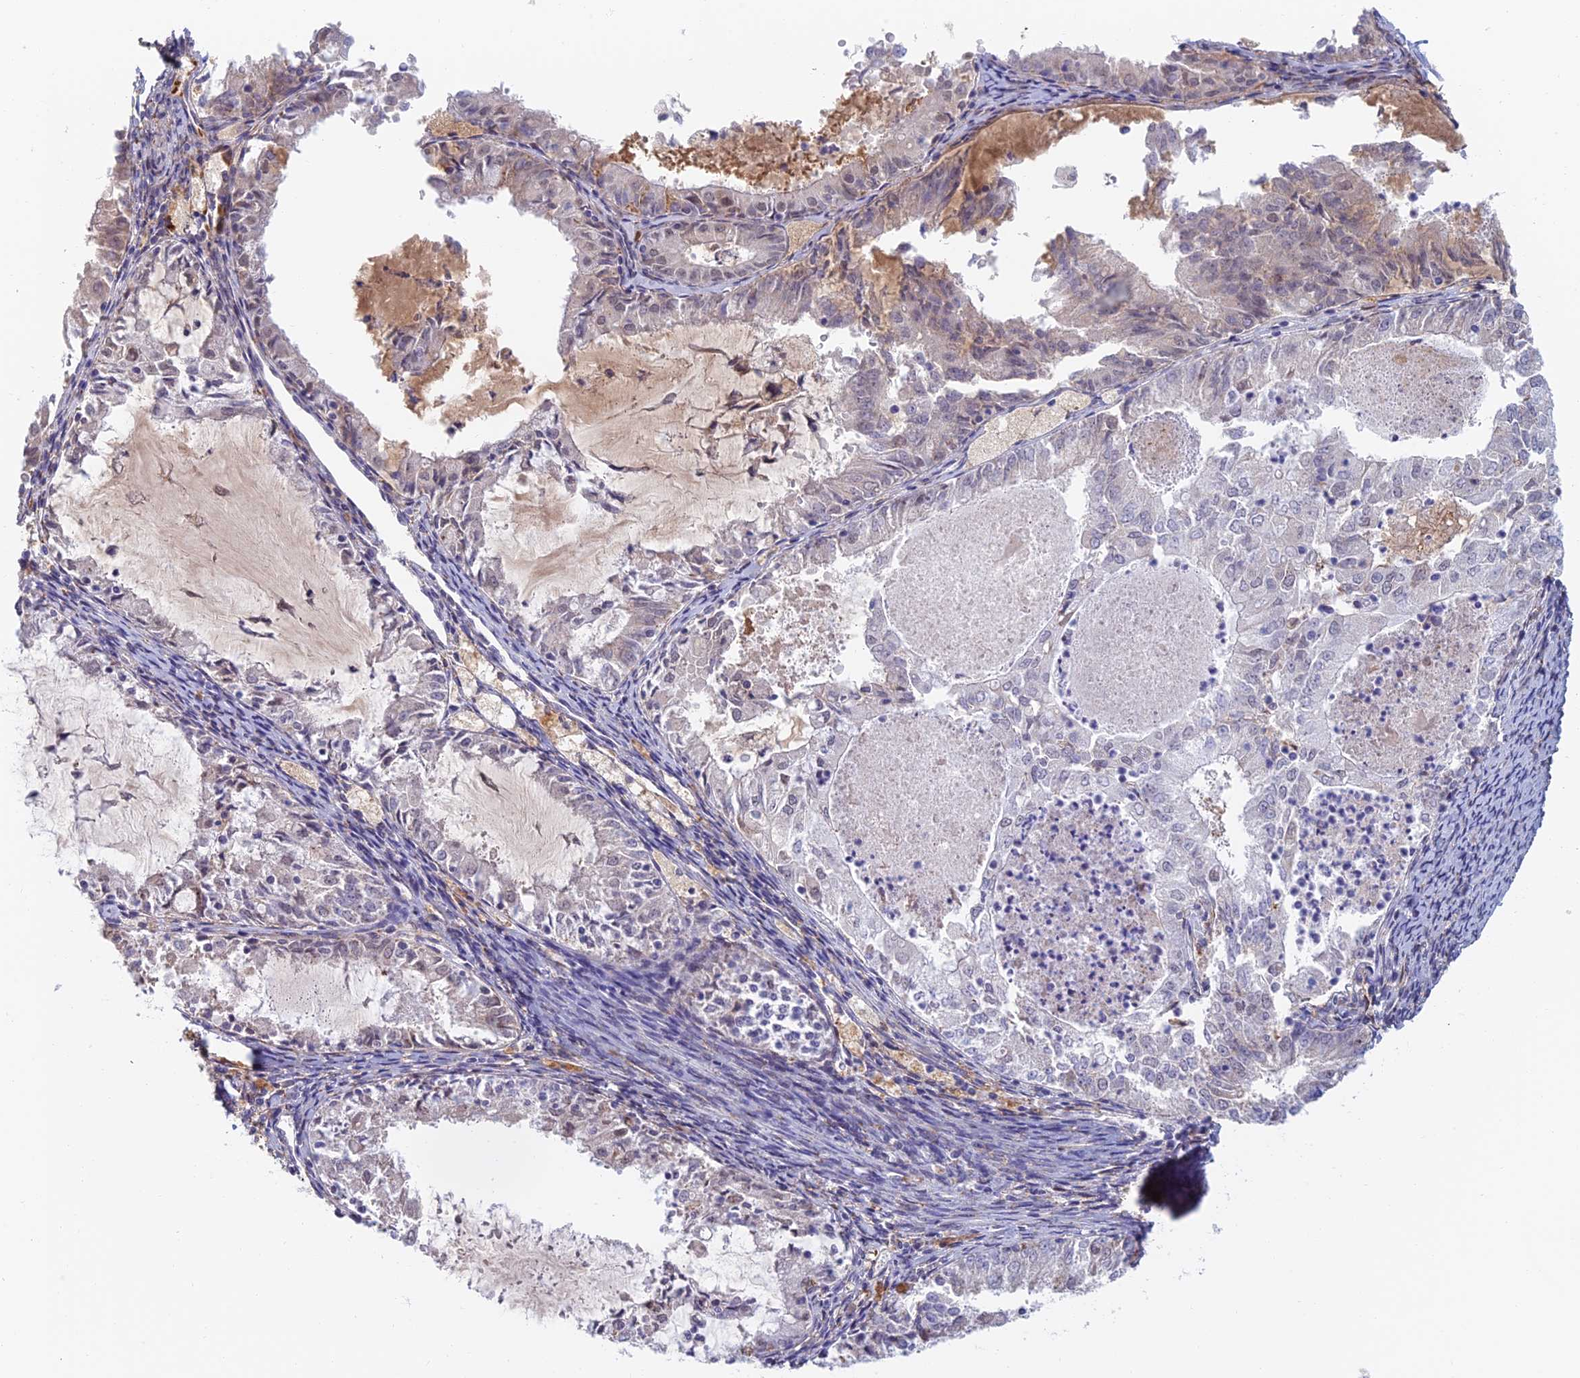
{"staining": {"intensity": "weak", "quantity": "<25%", "location": "nuclear"}, "tissue": "endometrial cancer", "cell_type": "Tumor cells", "image_type": "cancer", "snomed": [{"axis": "morphology", "description": "Adenocarcinoma, NOS"}, {"axis": "topography", "description": "Endometrium"}], "caption": "IHC photomicrograph of neoplastic tissue: human endometrial adenocarcinoma stained with DAB (3,3'-diaminobenzidine) displays no significant protein positivity in tumor cells.", "gene": "ZUP1", "patient": {"sex": "female", "age": 57}}